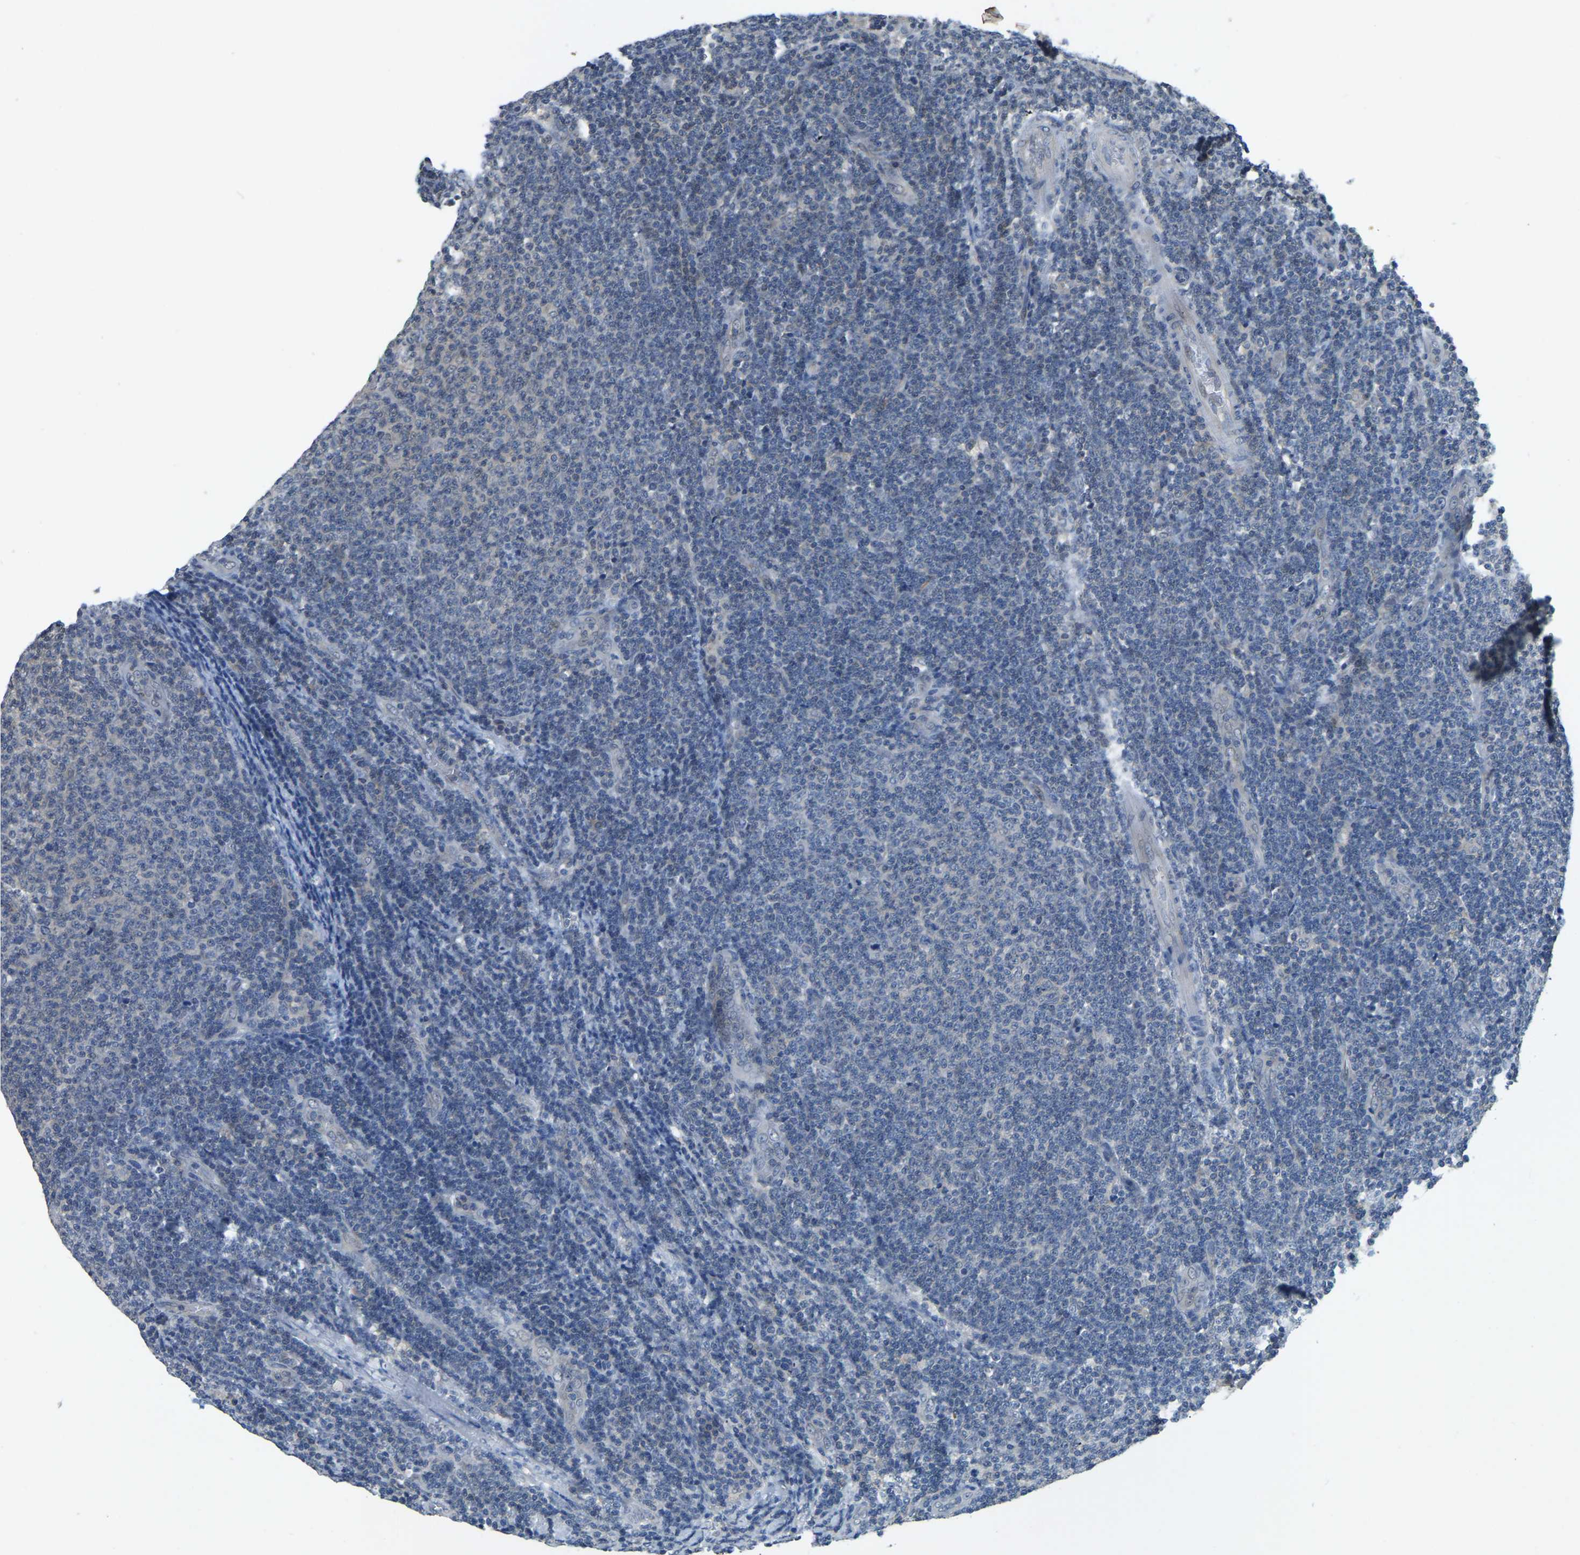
{"staining": {"intensity": "negative", "quantity": "none", "location": "none"}, "tissue": "lymphoma", "cell_type": "Tumor cells", "image_type": "cancer", "snomed": [{"axis": "morphology", "description": "Malignant lymphoma, non-Hodgkin's type, Low grade"}, {"axis": "topography", "description": "Lymph node"}], "caption": "Immunohistochemistry (IHC) histopathology image of neoplastic tissue: malignant lymphoma, non-Hodgkin's type (low-grade) stained with DAB (3,3'-diaminobenzidine) demonstrates no significant protein positivity in tumor cells.", "gene": "AHNAK", "patient": {"sex": "male", "age": 66}}